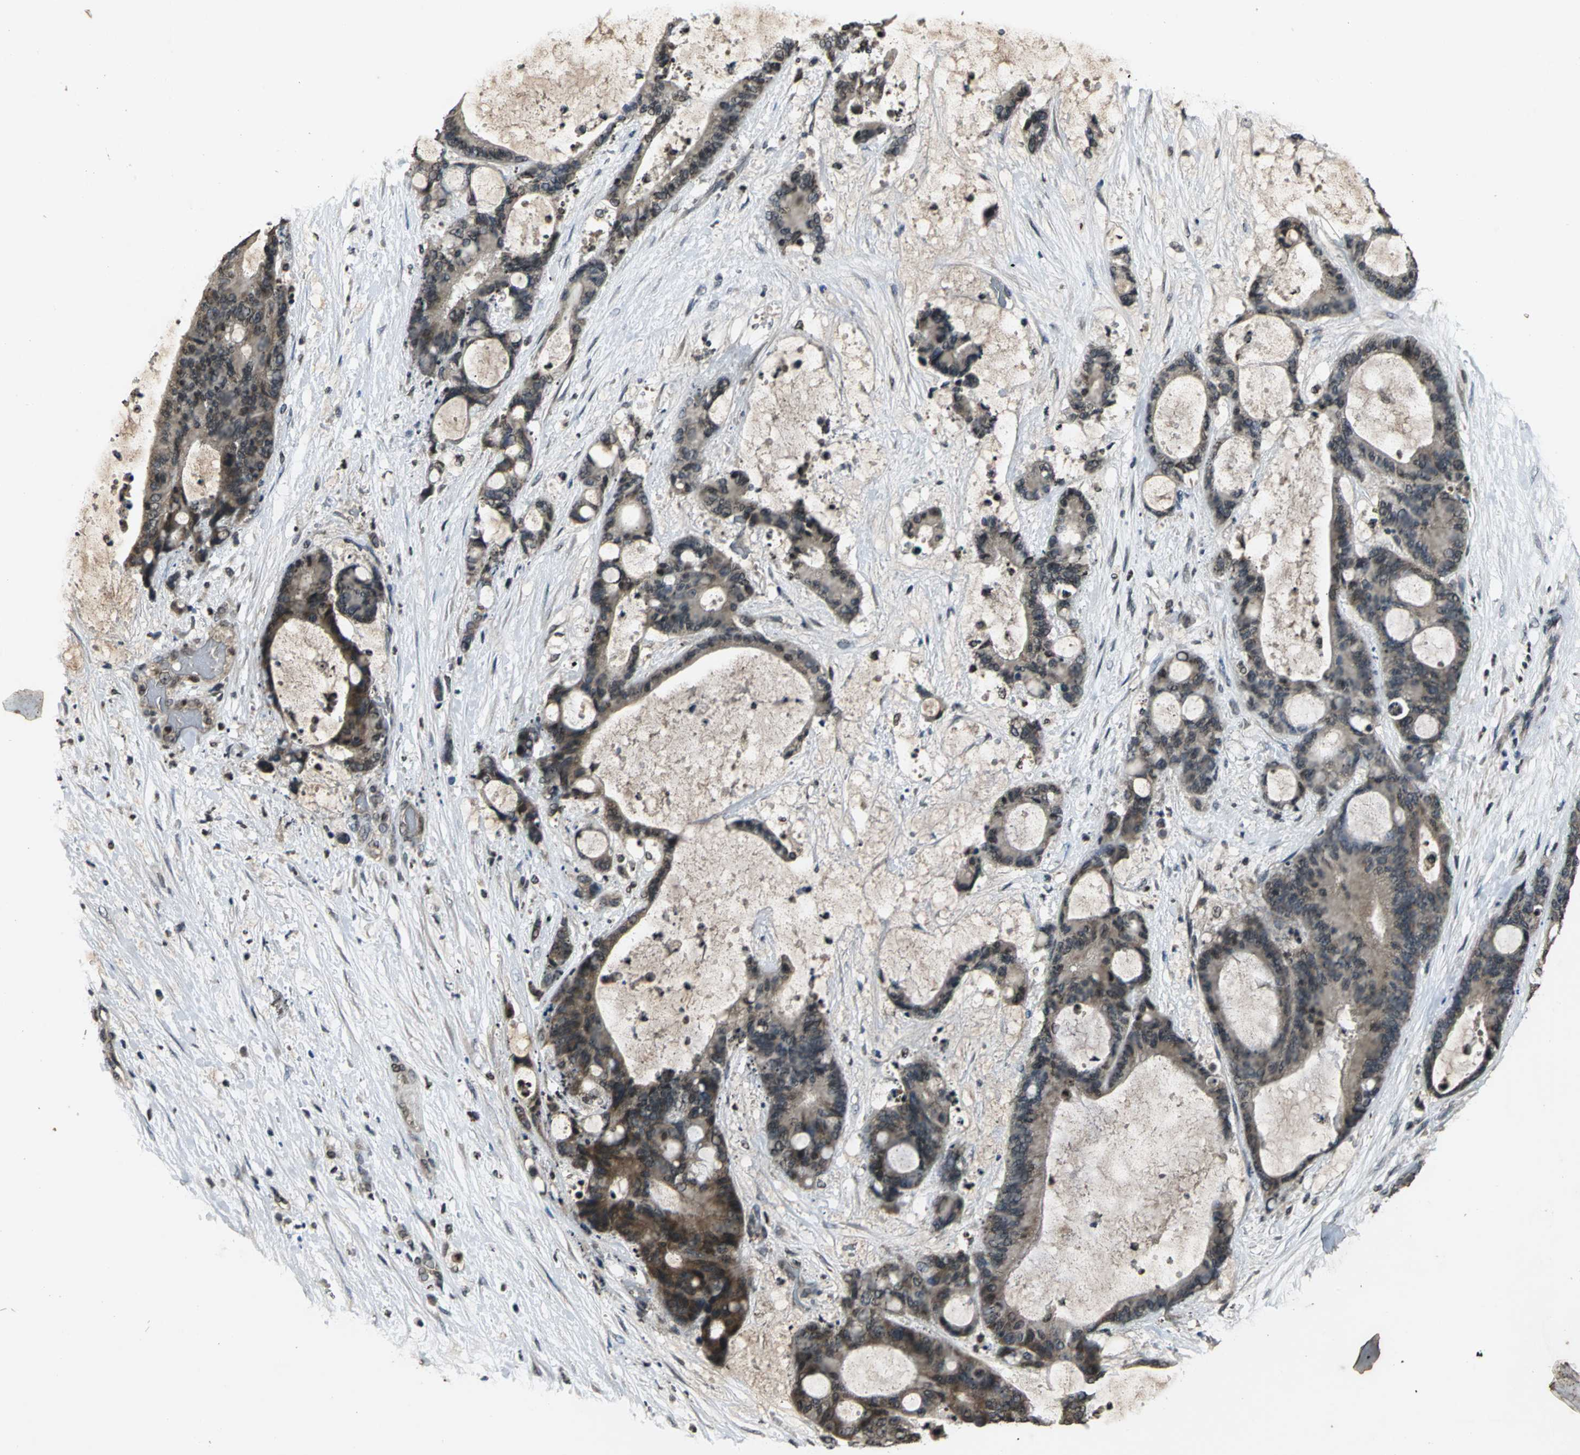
{"staining": {"intensity": "strong", "quantity": ">75%", "location": "cytoplasmic/membranous,nuclear"}, "tissue": "liver cancer", "cell_type": "Tumor cells", "image_type": "cancer", "snomed": [{"axis": "morphology", "description": "Cholangiocarcinoma"}, {"axis": "topography", "description": "Liver"}], "caption": "Liver cancer was stained to show a protein in brown. There is high levels of strong cytoplasmic/membranous and nuclear expression in approximately >75% of tumor cells.", "gene": "AHR", "patient": {"sex": "female", "age": 73}}